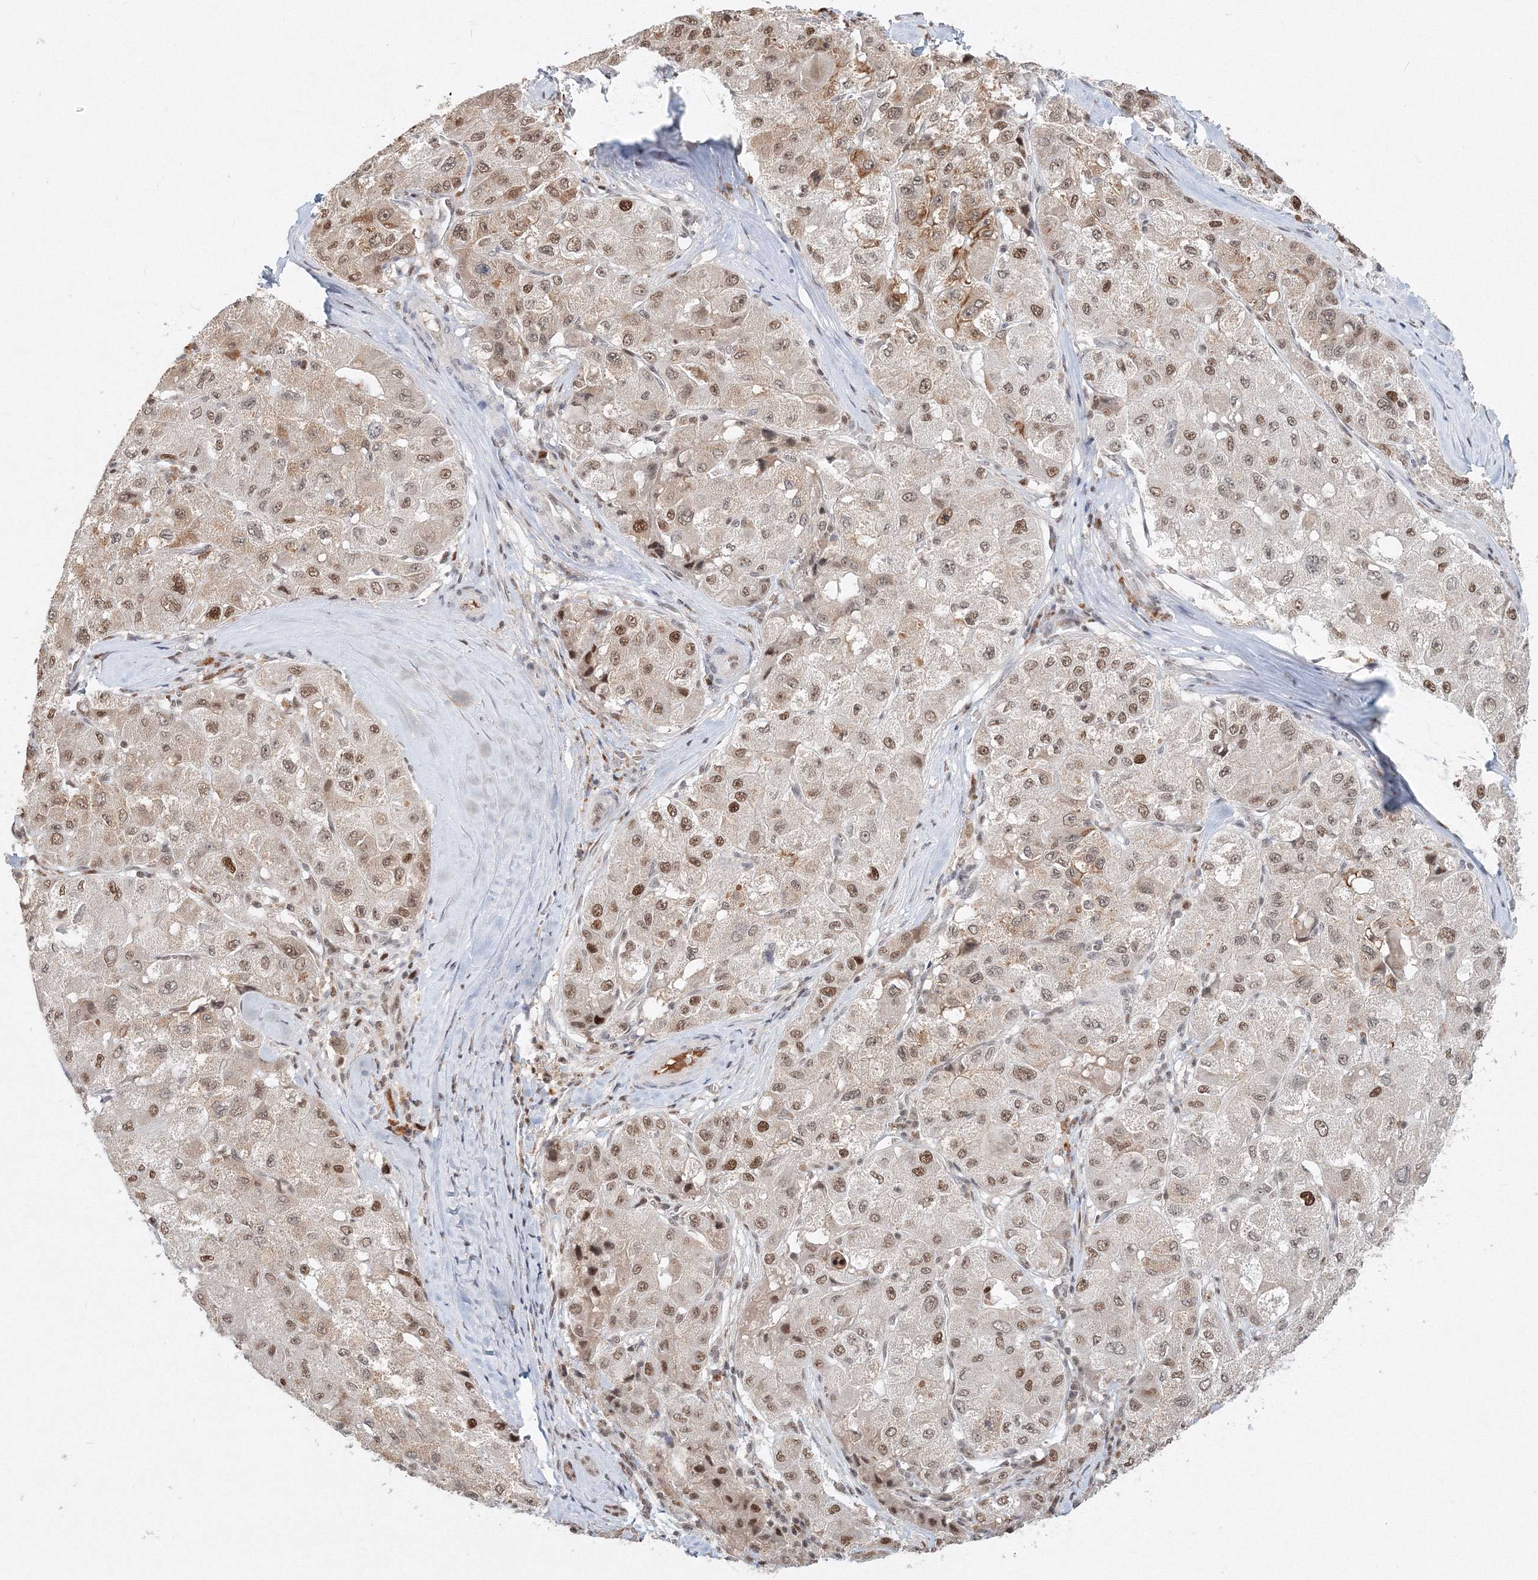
{"staining": {"intensity": "moderate", "quantity": ">75%", "location": "nuclear"}, "tissue": "liver cancer", "cell_type": "Tumor cells", "image_type": "cancer", "snomed": [{"axis": "morphology", "description": "Carcinoma, Hepatocellular, NOS"}, {"axis": "topography", "description": "Liver"}], "caption": "This is an image of immunohistochemistry staining of liver hepatocellular carcinoma, which shows moderate expression in the nuclear of tumor cells.", "gene": "IWS1", "patient": {"sex": "male", "age": 80}}